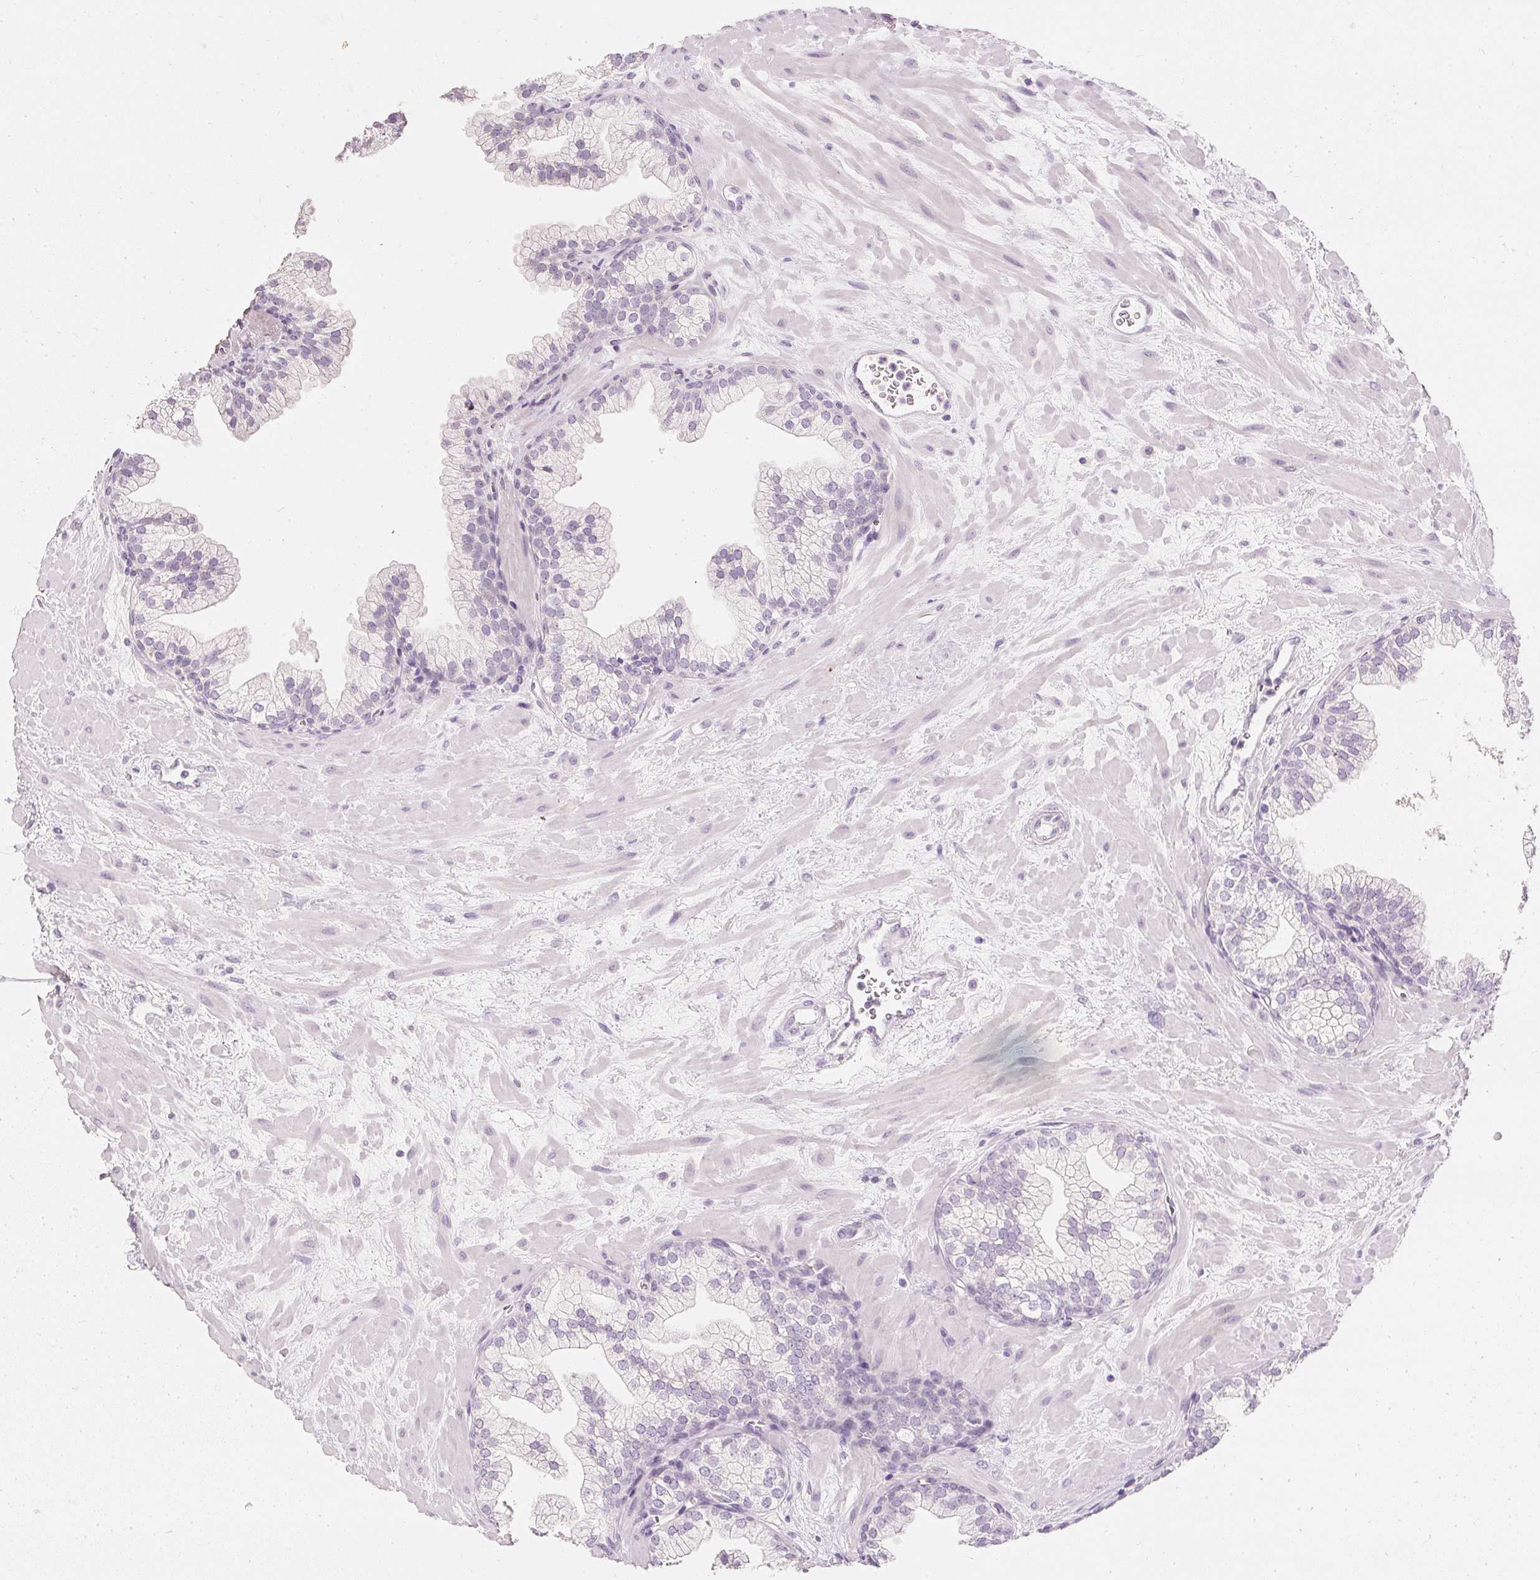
{"staining": {"intensity": "negative", "quantity": "none", "location": "none"}, "tissue": "prostate", "cell_type": "Glandular cells", "image_type": "normal", "snomed": [{"axis": "morphology", "description": "Normal tissue, NOS"}, {"axis": "topography", "description": "Prostate"}, {"axis": "topography", "description": "Peripheral nerve tissue"}], "caption": "Human prostate stained for a protein using immunohistochemistry demonstrates no positivity in glandular cells.", "gene": "ELAVL3", "patient": {"sex": "male", "age": 61}}